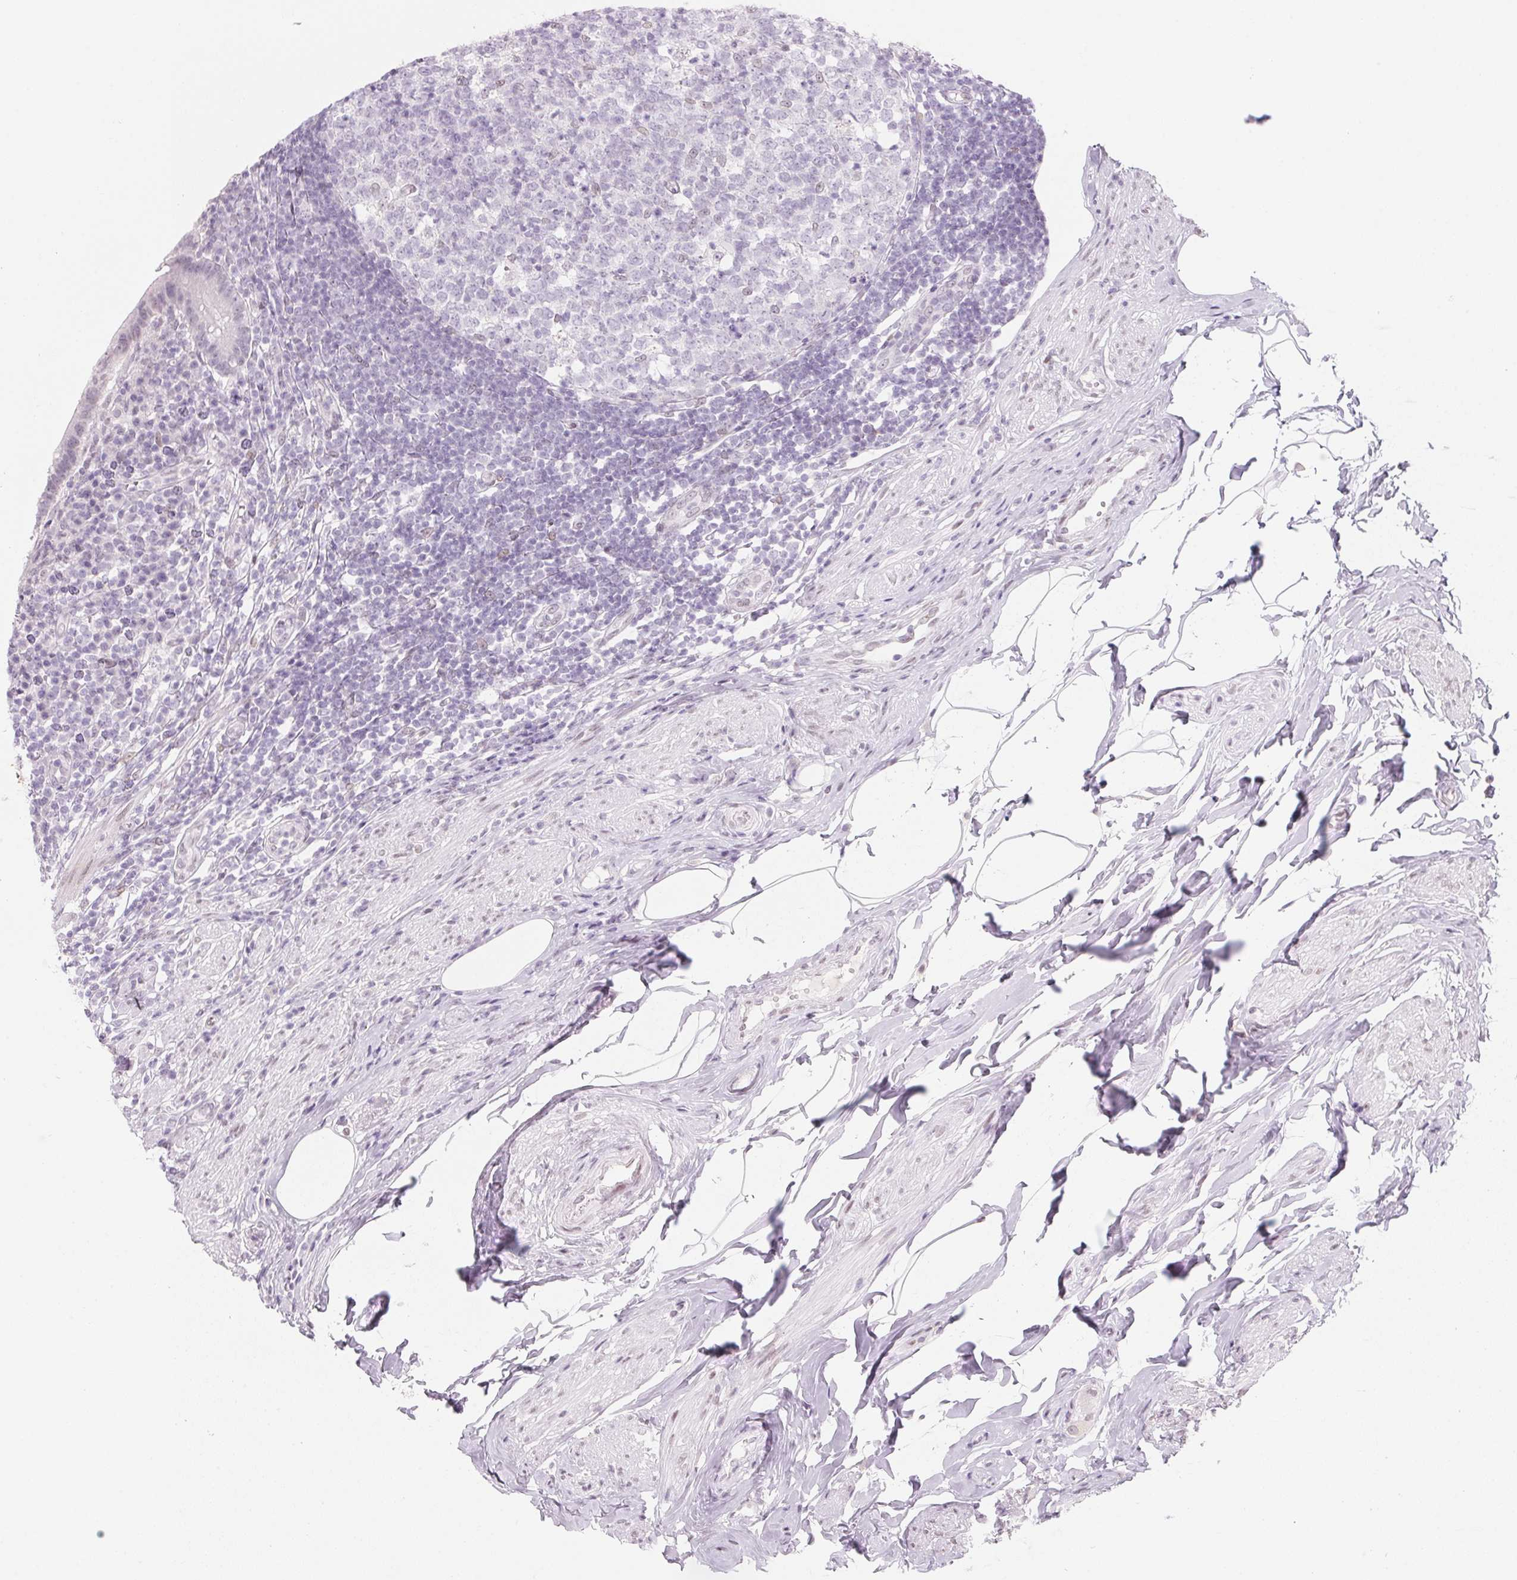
{"staining": {"intensity": "negative", "quantity": "none", "location": "none"}, "tissue": "appendix", "cell_type": "Glandular cells", "image_type": "normal", "snomed": [{"axis": "morphology", "description": "Normal tissue, NOS"}, {"axis": "topography", "description": "Appendix"}], "caption": "Immunohistochemistry photomicrograph of benign appendix stained for a protein (brown), which demonstrates no expression in glandular cells. (DAB immunohistochemistry (IHC) with hematoxylin counter stain).", "gene": "KCNQ2", "patient": {"sex": "female", "age": 56}}